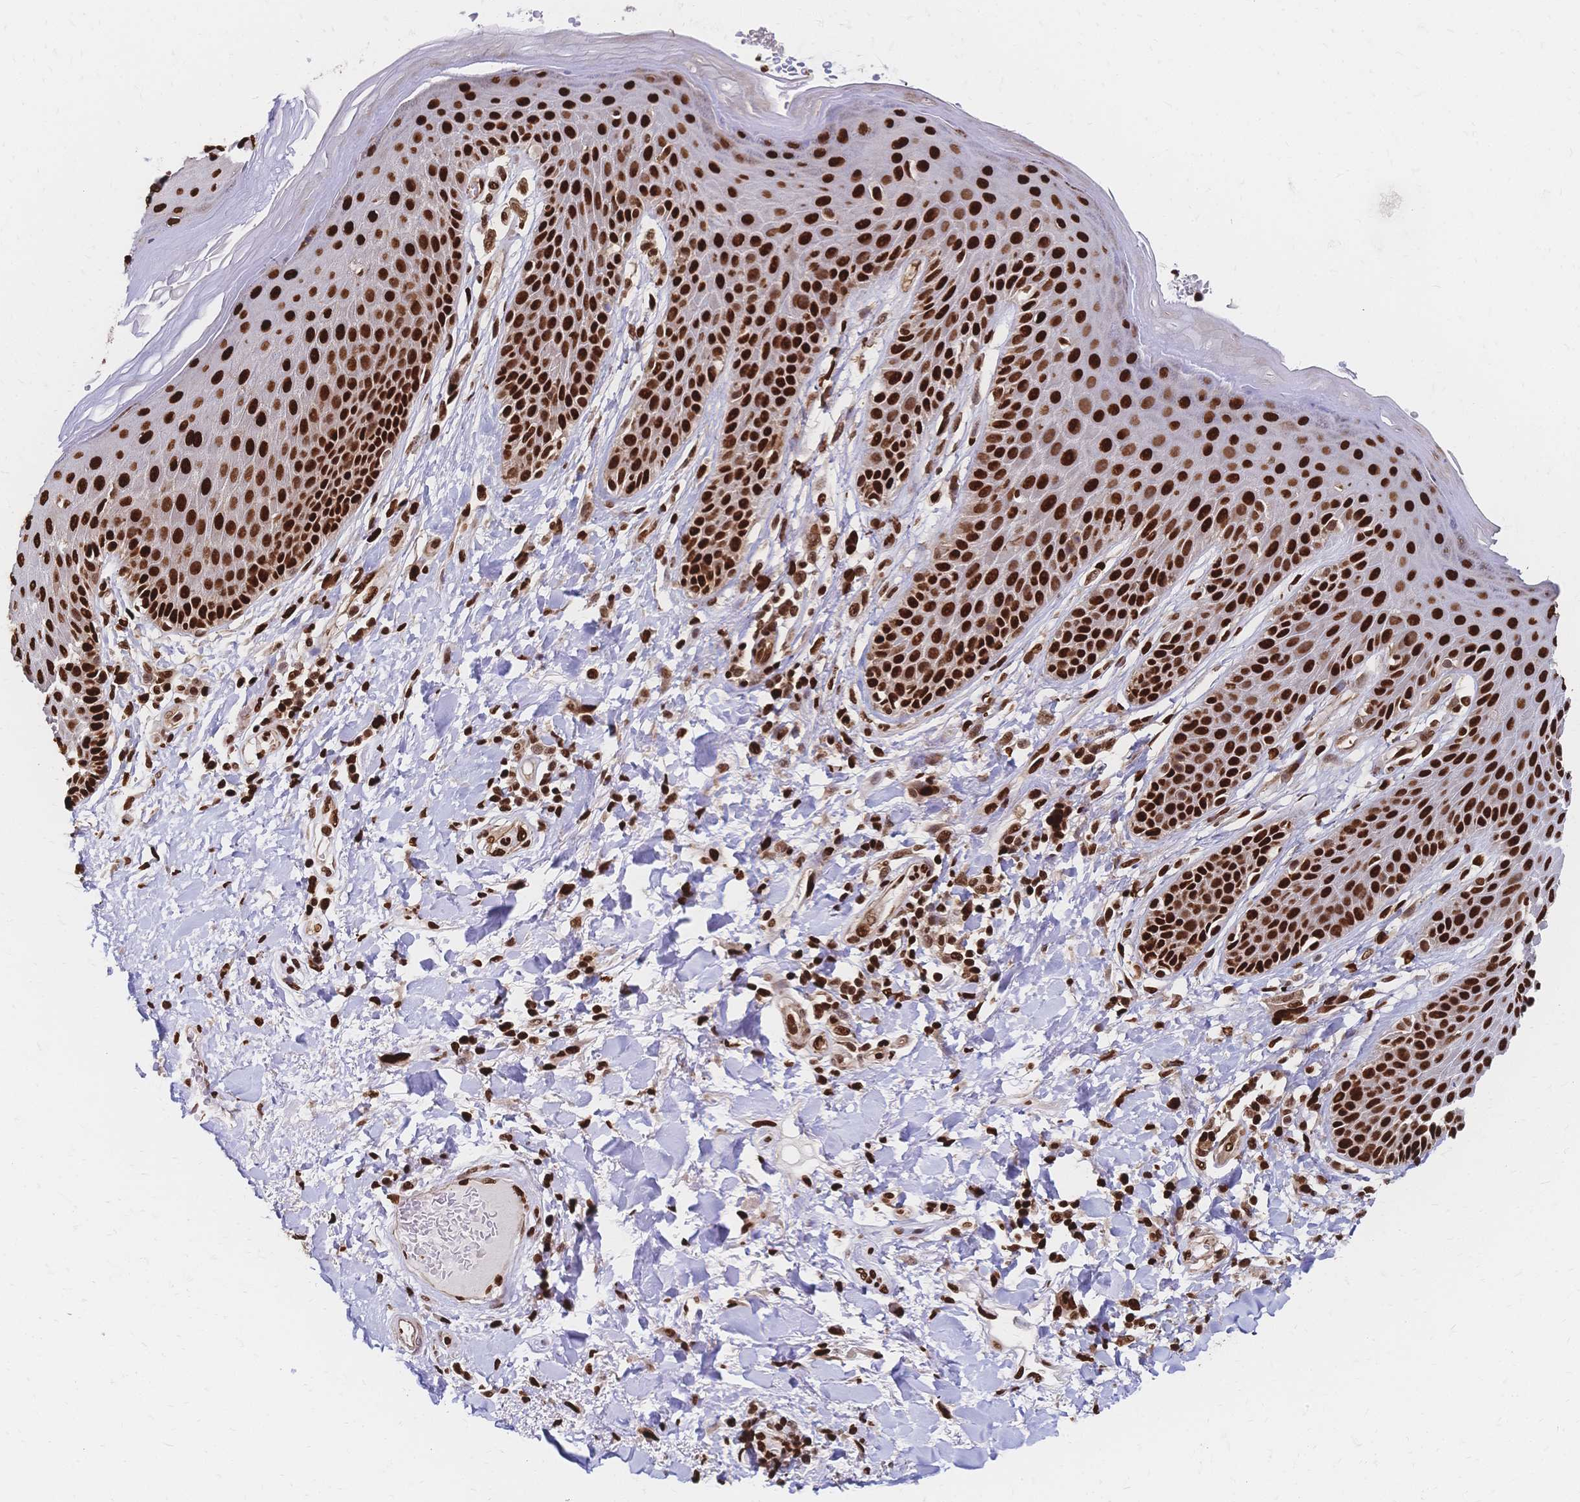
{"staining": {"intensity": "strong", "quantity": ">75%", "location": "nuclear"}, "tissue": "skin", "cell_type": "Epidermal cells", "image_type": "normal", "snomed": [{"axis": "morphology", "description": "Normal tissue, NOS"}, {"axis": "topography", "description": "Anal"}, {"axis": "topography", "description": "Peripheral nerve tissue"}], "caption": "A brown stain shows strong nuclear expression of a protein in epidermal cells of unremarkable skin.", "gene": "HDGF", "patient": {"sex": "male", "age": 51}}